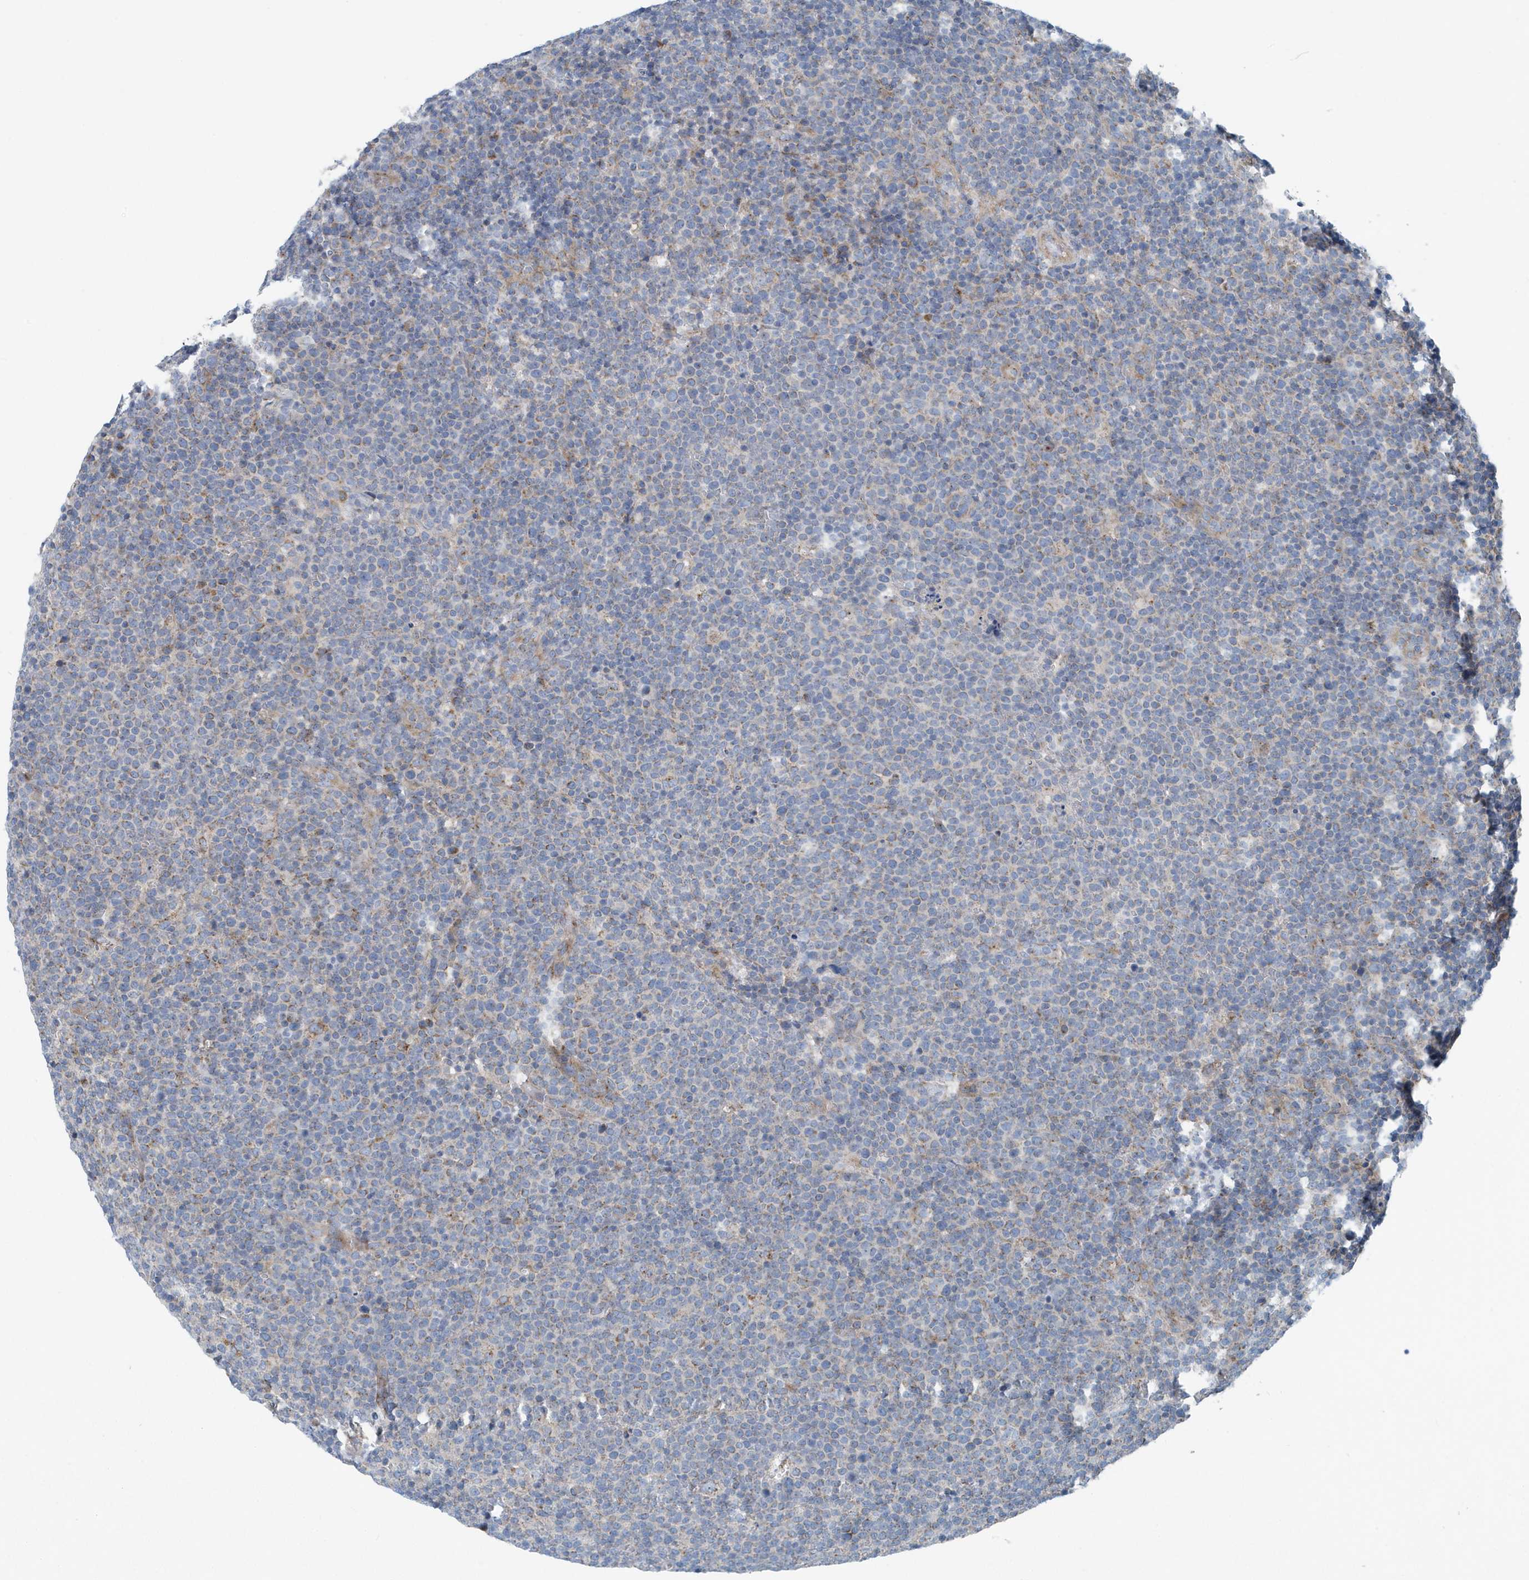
{"staining": {"intensity": "weak", "quantity": "<25%", "location": "cytoplasmic/membranous"}, "tissue": "lymphoma", "cell_type": "Tumor cells", "image_type": "cancer", "snomed": [{"axis": "morphology", "description": "Malignant lymphoma, non-Hodgkin's type, High grade"}, {"axis": "topography", "description": "Lymph node"}], "caption": "High magnification brightfield microscopy of malignant lymphoma, non-Hodgkin's type (high-grade) stained with DAB (brown) and counterstained with hematoxylin (blue): tumor cells show no significant expression.", "gene": "PPM1M", "patient": {"sex": "male", "age": 61}}